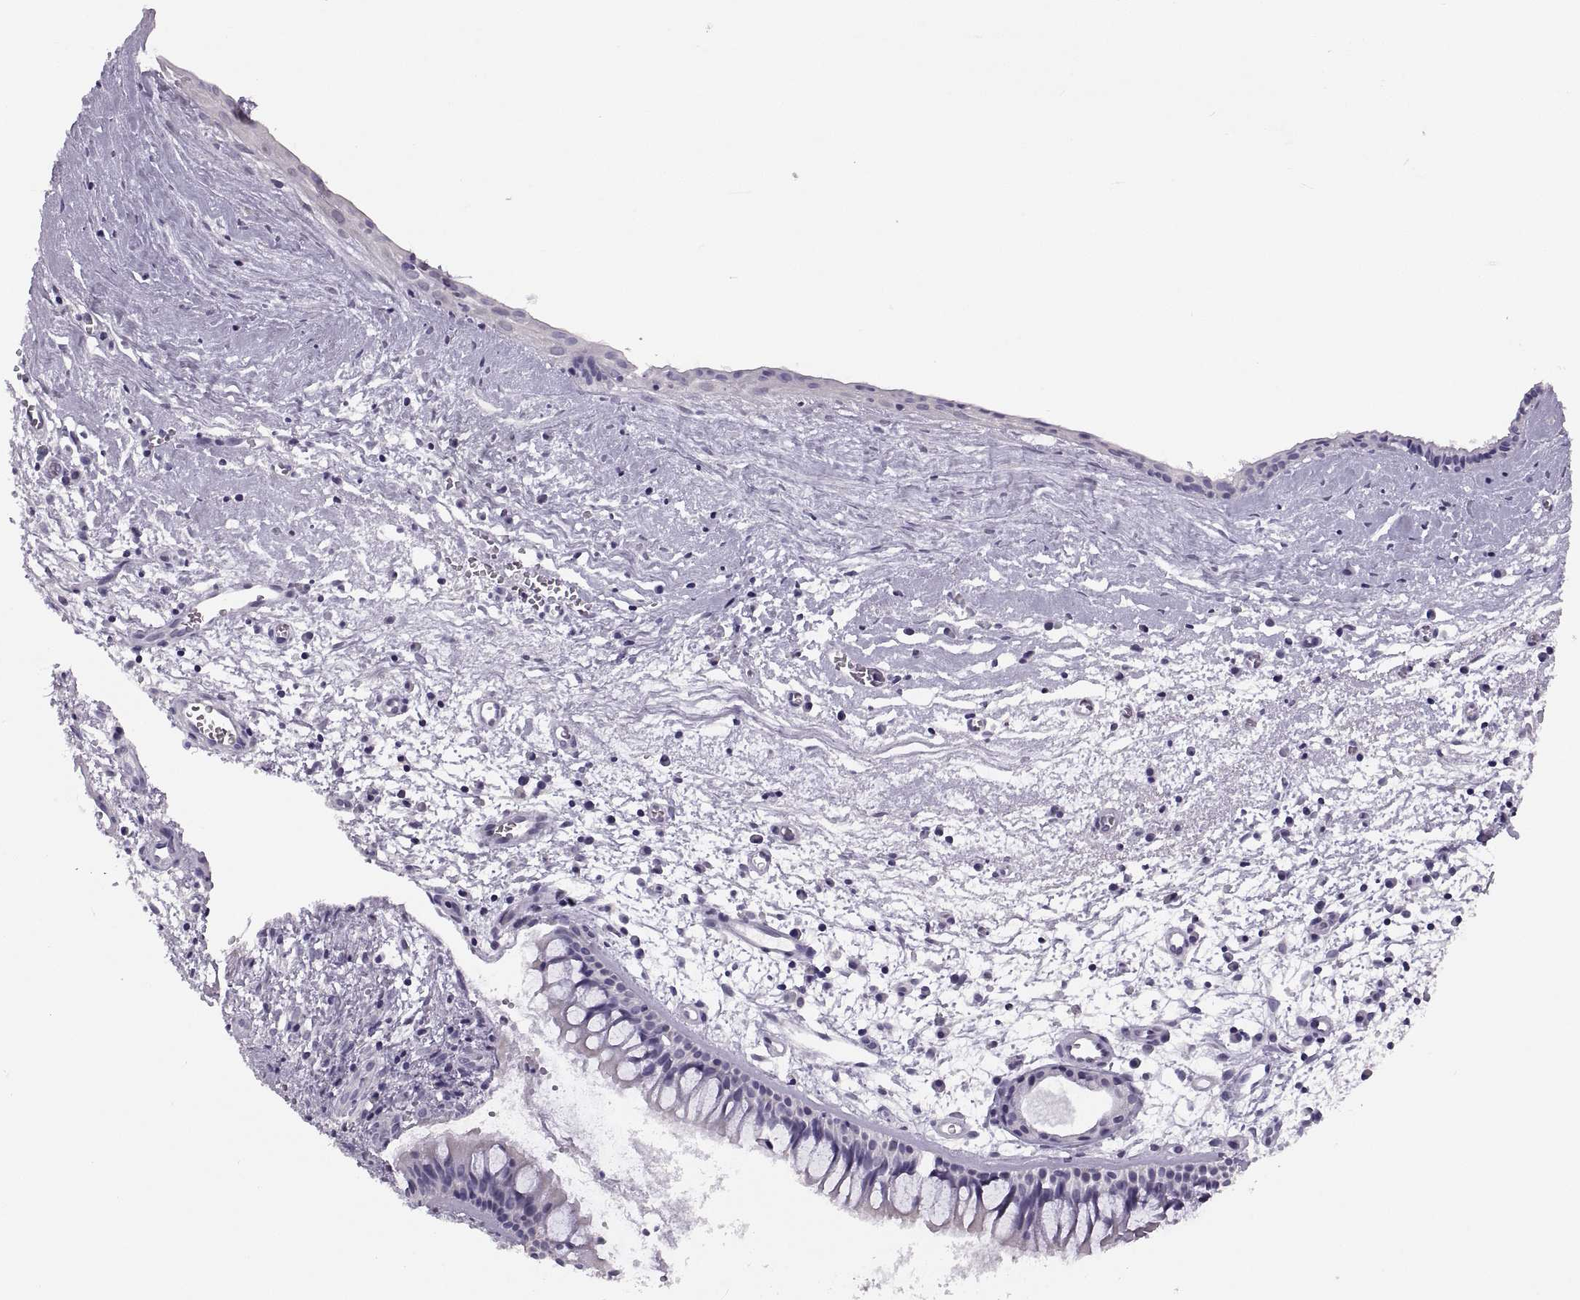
{"staining": {"intensity": "negative", "quantity": "none", "location": "none"}, "tissue": "nasopharynx", "cell_type": "Respiratory epithelial cells", "image_type": "normal", "snomed": [{"axis": "morphology", "description": "Normal tissue, NOS"}, {"axis": "topography", "description": "Nasopharynx"}], "caption": "This is a histopathology image of IHC staining of normal nasopharynx, which shows no expression in respiratory epithelial cells. (Brightfield microscopy of DAB (3,3'-diaminobenzidine) IHC at high magnification).", "gene": "ADH6", "patient": {"sex": "male", "age": 83}}